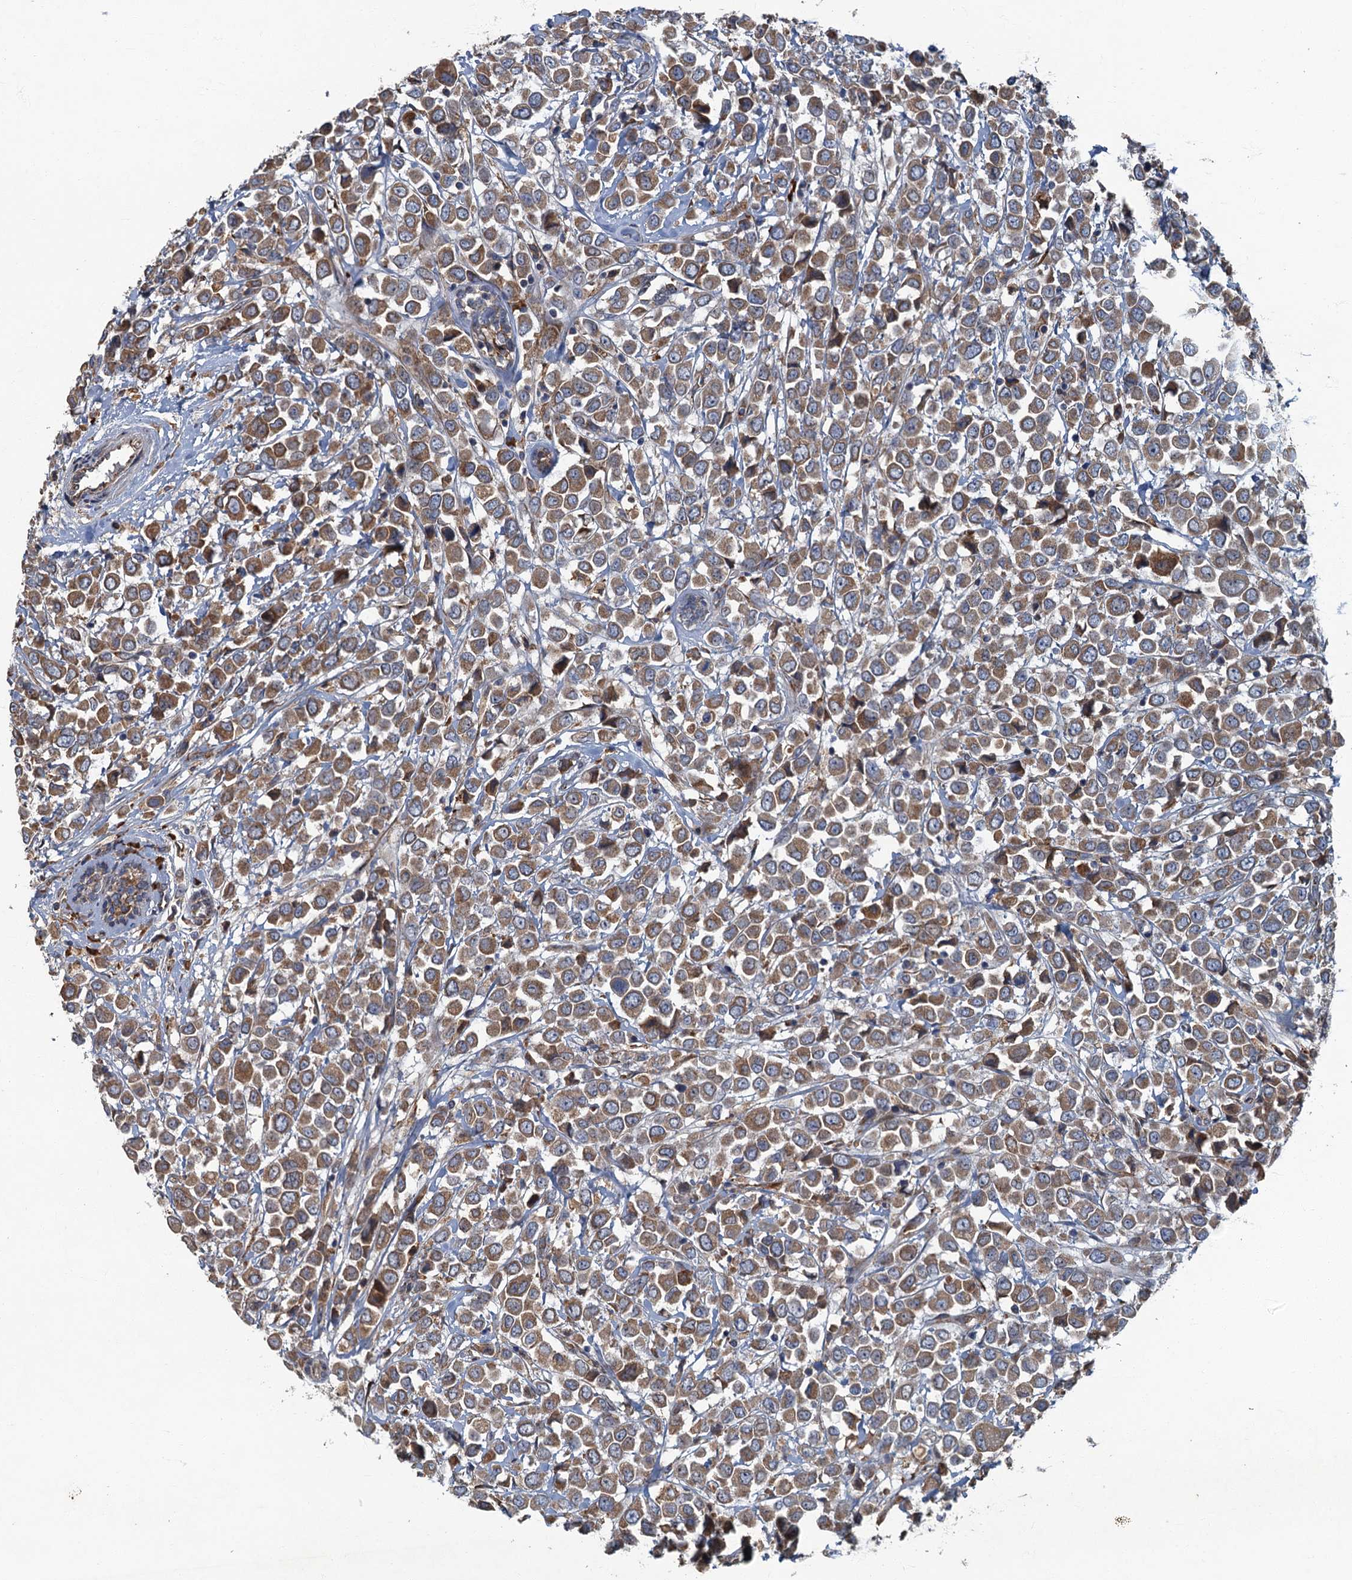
{"staining": {"intensity": "moderate", "quantity": ">75%", "location": "cytoplasmic/membranous"}, "tissue": "breast cancer", "cell_type": "Tumor cells", "image_type": "cancer", "snomed": [{"axis": "morphology", "description": "Duct carcinoma"}, {"axis": "topography", "description": "Breast"}], "caption": "Immunohistochemical staining of breast cancer (intraductal carcinoma) exhibits medium levels of moderate cytoplasmic/membranous staining in approximately >75% of tumor cells.", "gene": "SPDYC", "patient": {"sex": "female", "age": 61}}